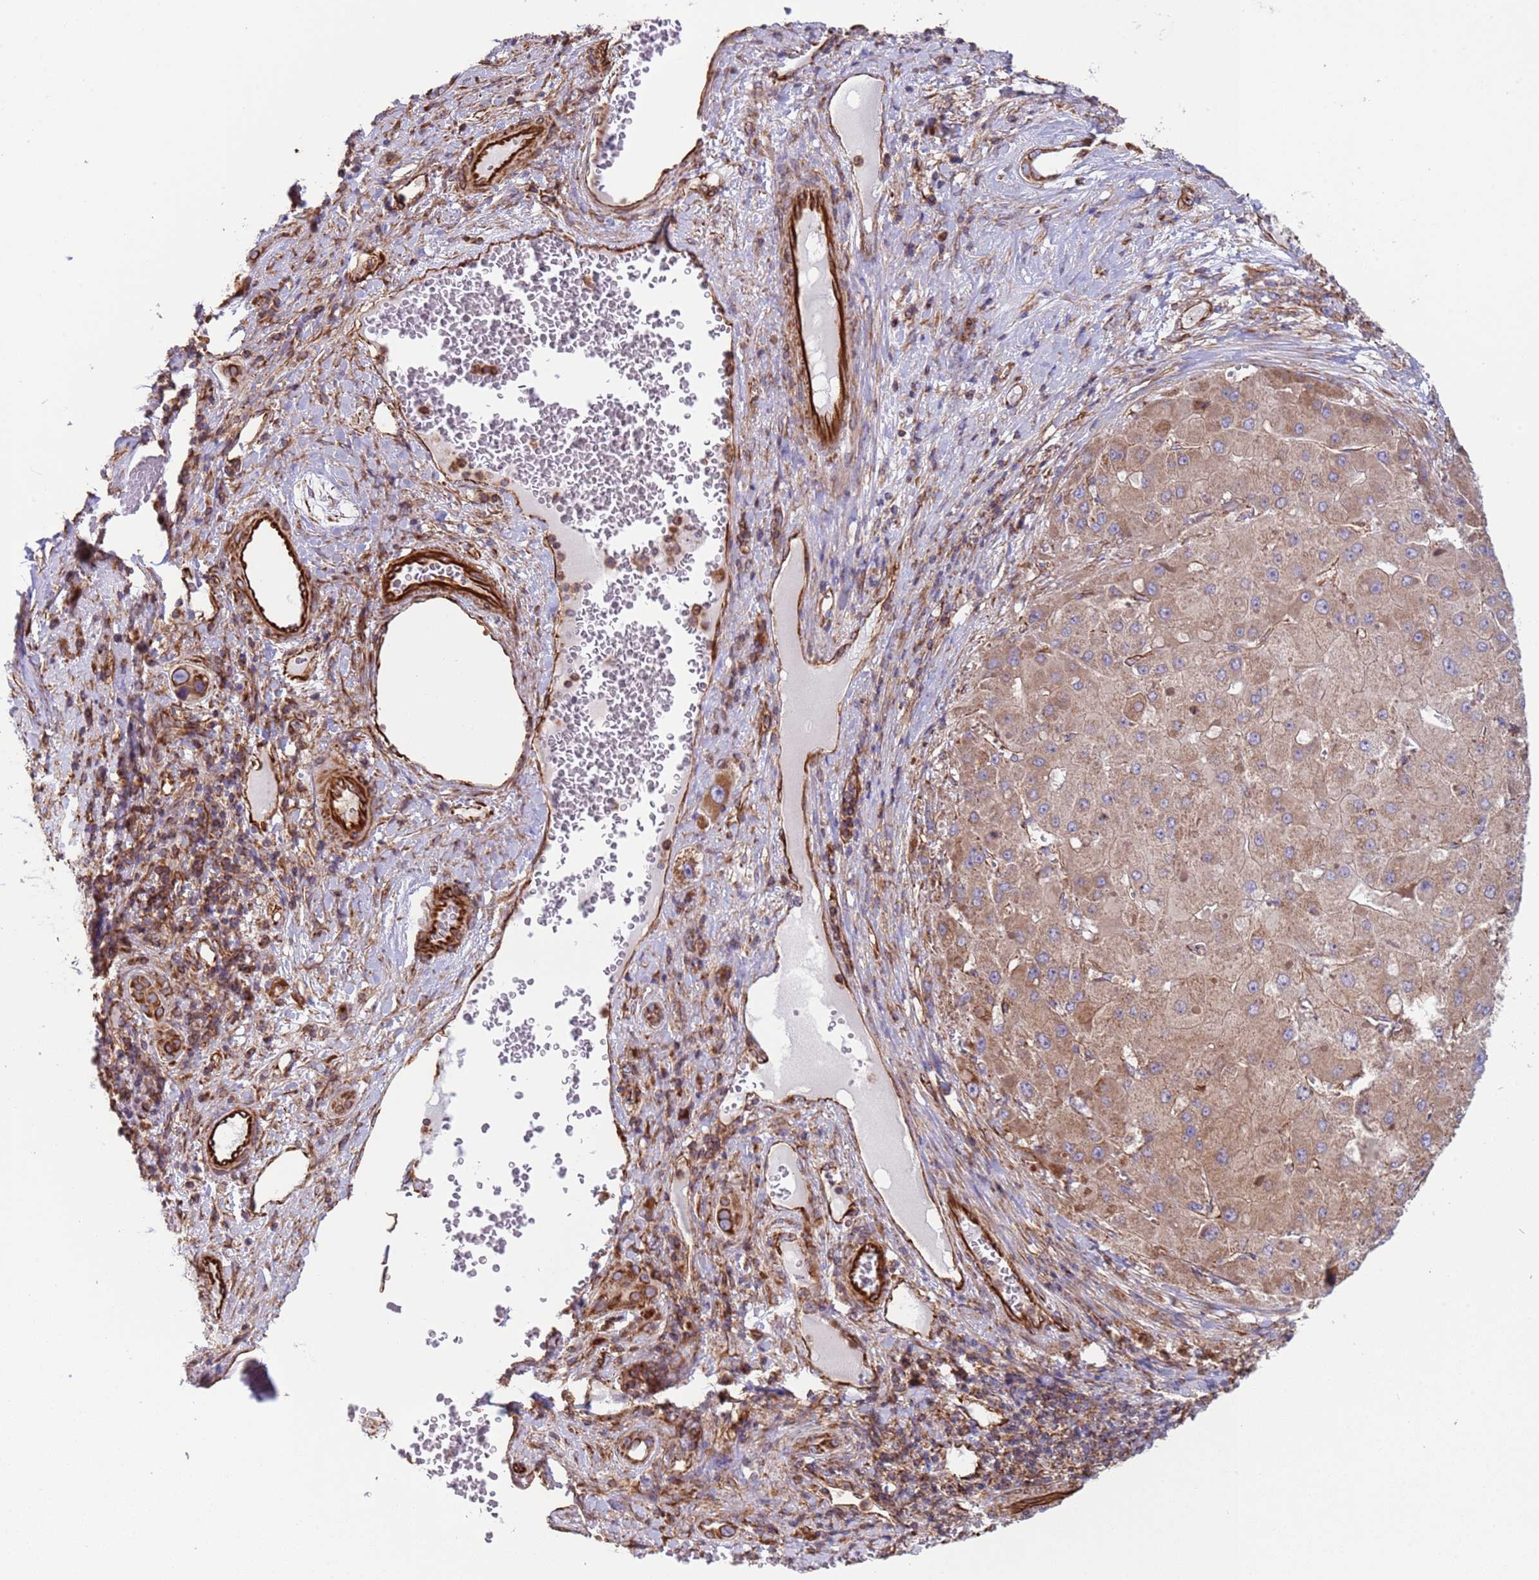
{"staining": {"intensity": "moderate", "quantity": ">75%", "location": "cytoplasmic/membranous"}, "tissue": "liver cancer", "cell_type": "Tumor cells", "image_type": "cancer", "snomed": [{"axis": "morphology", "description": "Carcinoma, Hepatocellular, NOS"}, {"axis": "topography", "description": "Liver"}], "caption": "Protein staining of liver cancer (hepatocellular carcinoma) tissue reveals moderate cytoplasmic/membranous expression in approximately >75% of tumor cells.", "gene": "NUDT12", "patient": {"sex": "female", "age": 73}}